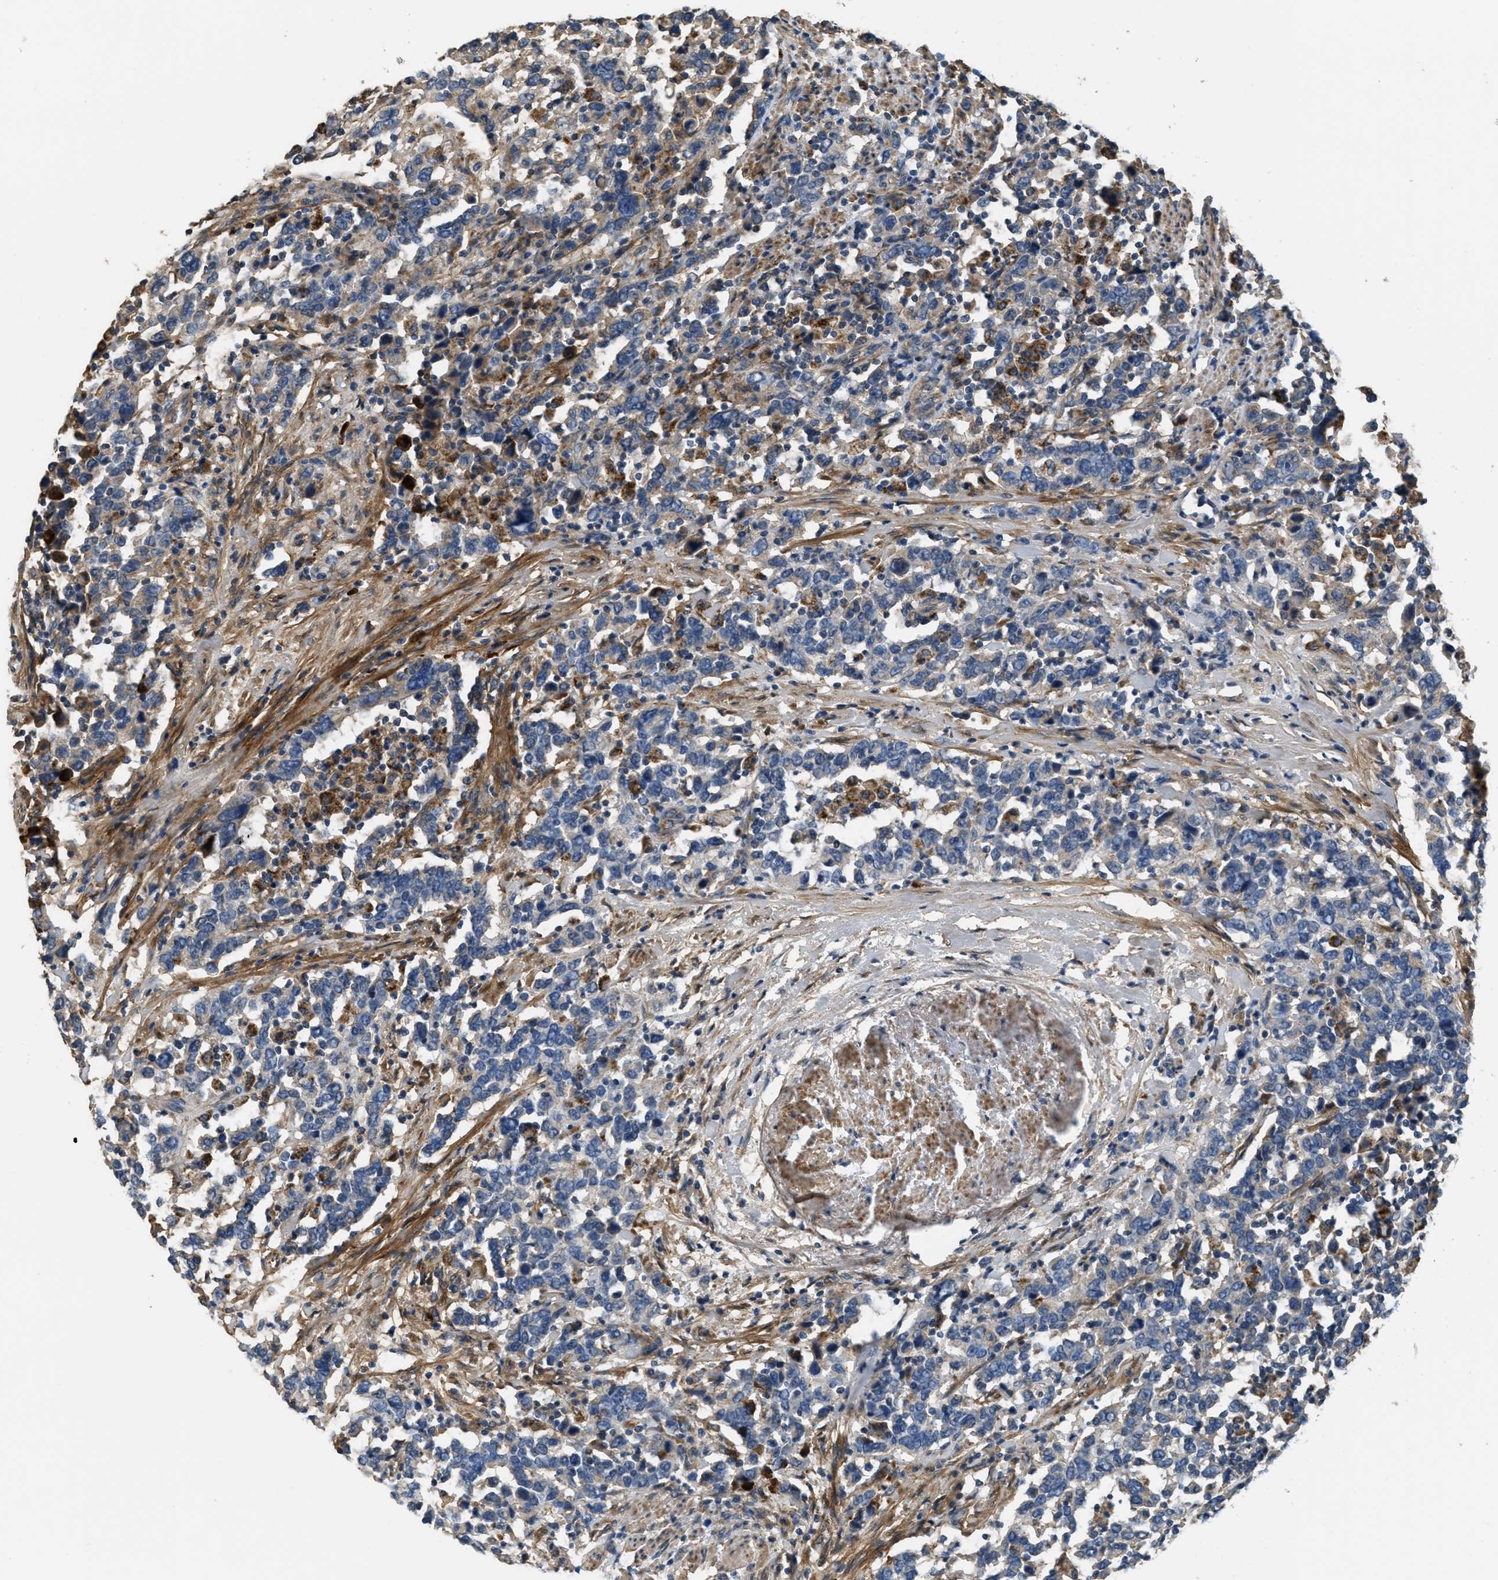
{"staining": {"intensity": "weak", "quantity": "<25%", "location": "cytoplasmic/membranous"}, "tissue": "urothelial cancer", "cell_type": "Tumor cells", "image_type": "cancer", "snomed": [{"axis": "morphology", "description": "Urothelial carcinoma, High grade"}, {"axis": "topography", "description": "Urinary bladder"}], "caption": "Tumor cells are negative for brown protein staining in urothelial carcinoma (high-grade).", "gene": "THBS2", "patient": {"sex": "male", "age": 61}}